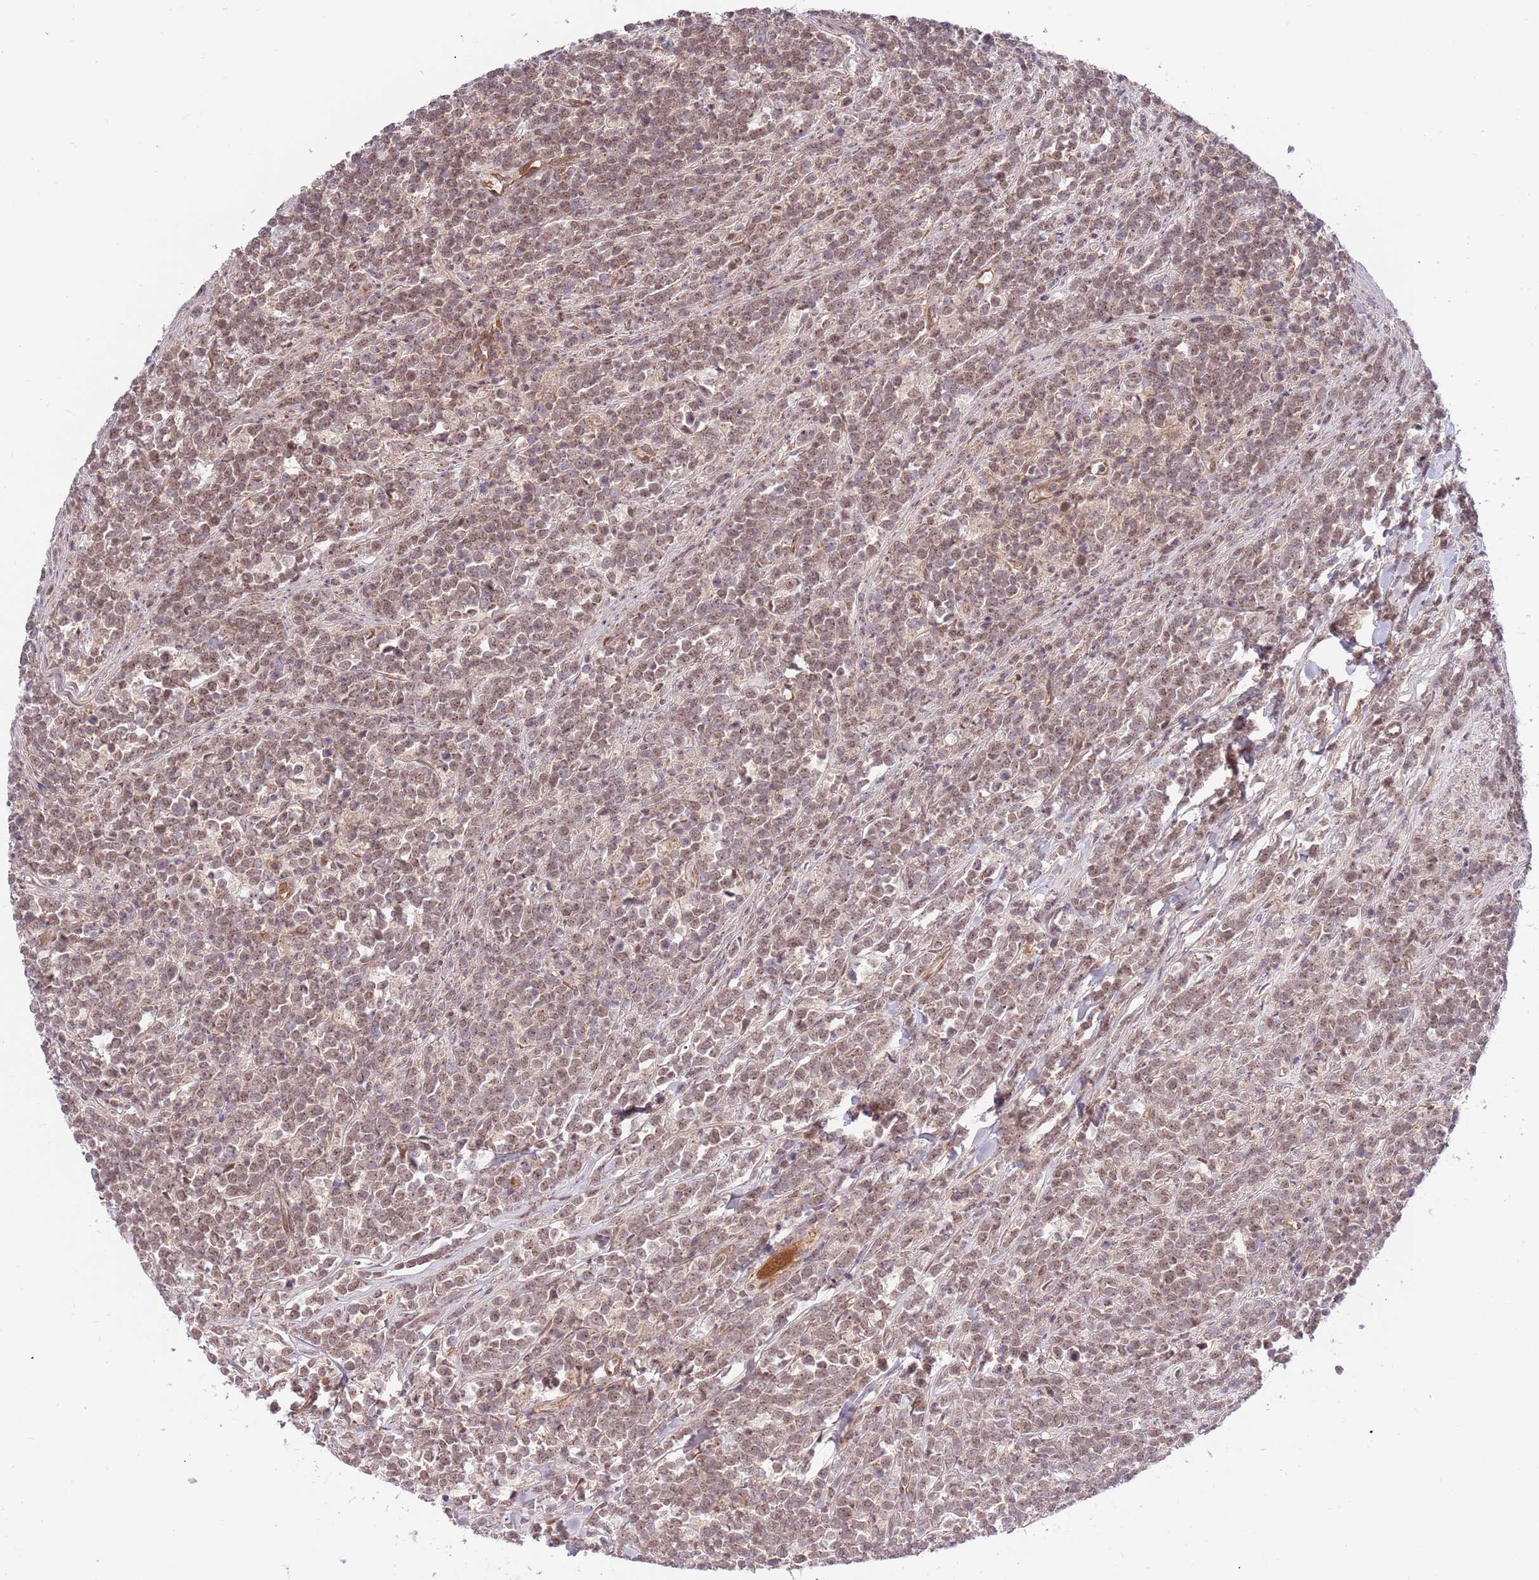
{"staining": {"intensity": "weak", "quantity": ">75%", "location": "nuclear"}, "tissue": "lymphoma", "cell_type": "Tumor cells", "image_type": "cancer", "snomed": [{"axis": "morphology", "description": "Malignant lymphoma, non-Hodgkin's type, High grade"}, {"axis": "topography", "description": "Small intestine"}, {"axis": "topography", "description": "Colon"}], "caption": "The photomicrograph exhibits staining of high-grade malignant lymphoma, non-Hodgkin's type, revealing weak nuclear protein staining (brown color) within tumor cells.", "gene": "HAUS3", "patient": {"sex": "male", "age": 8}}